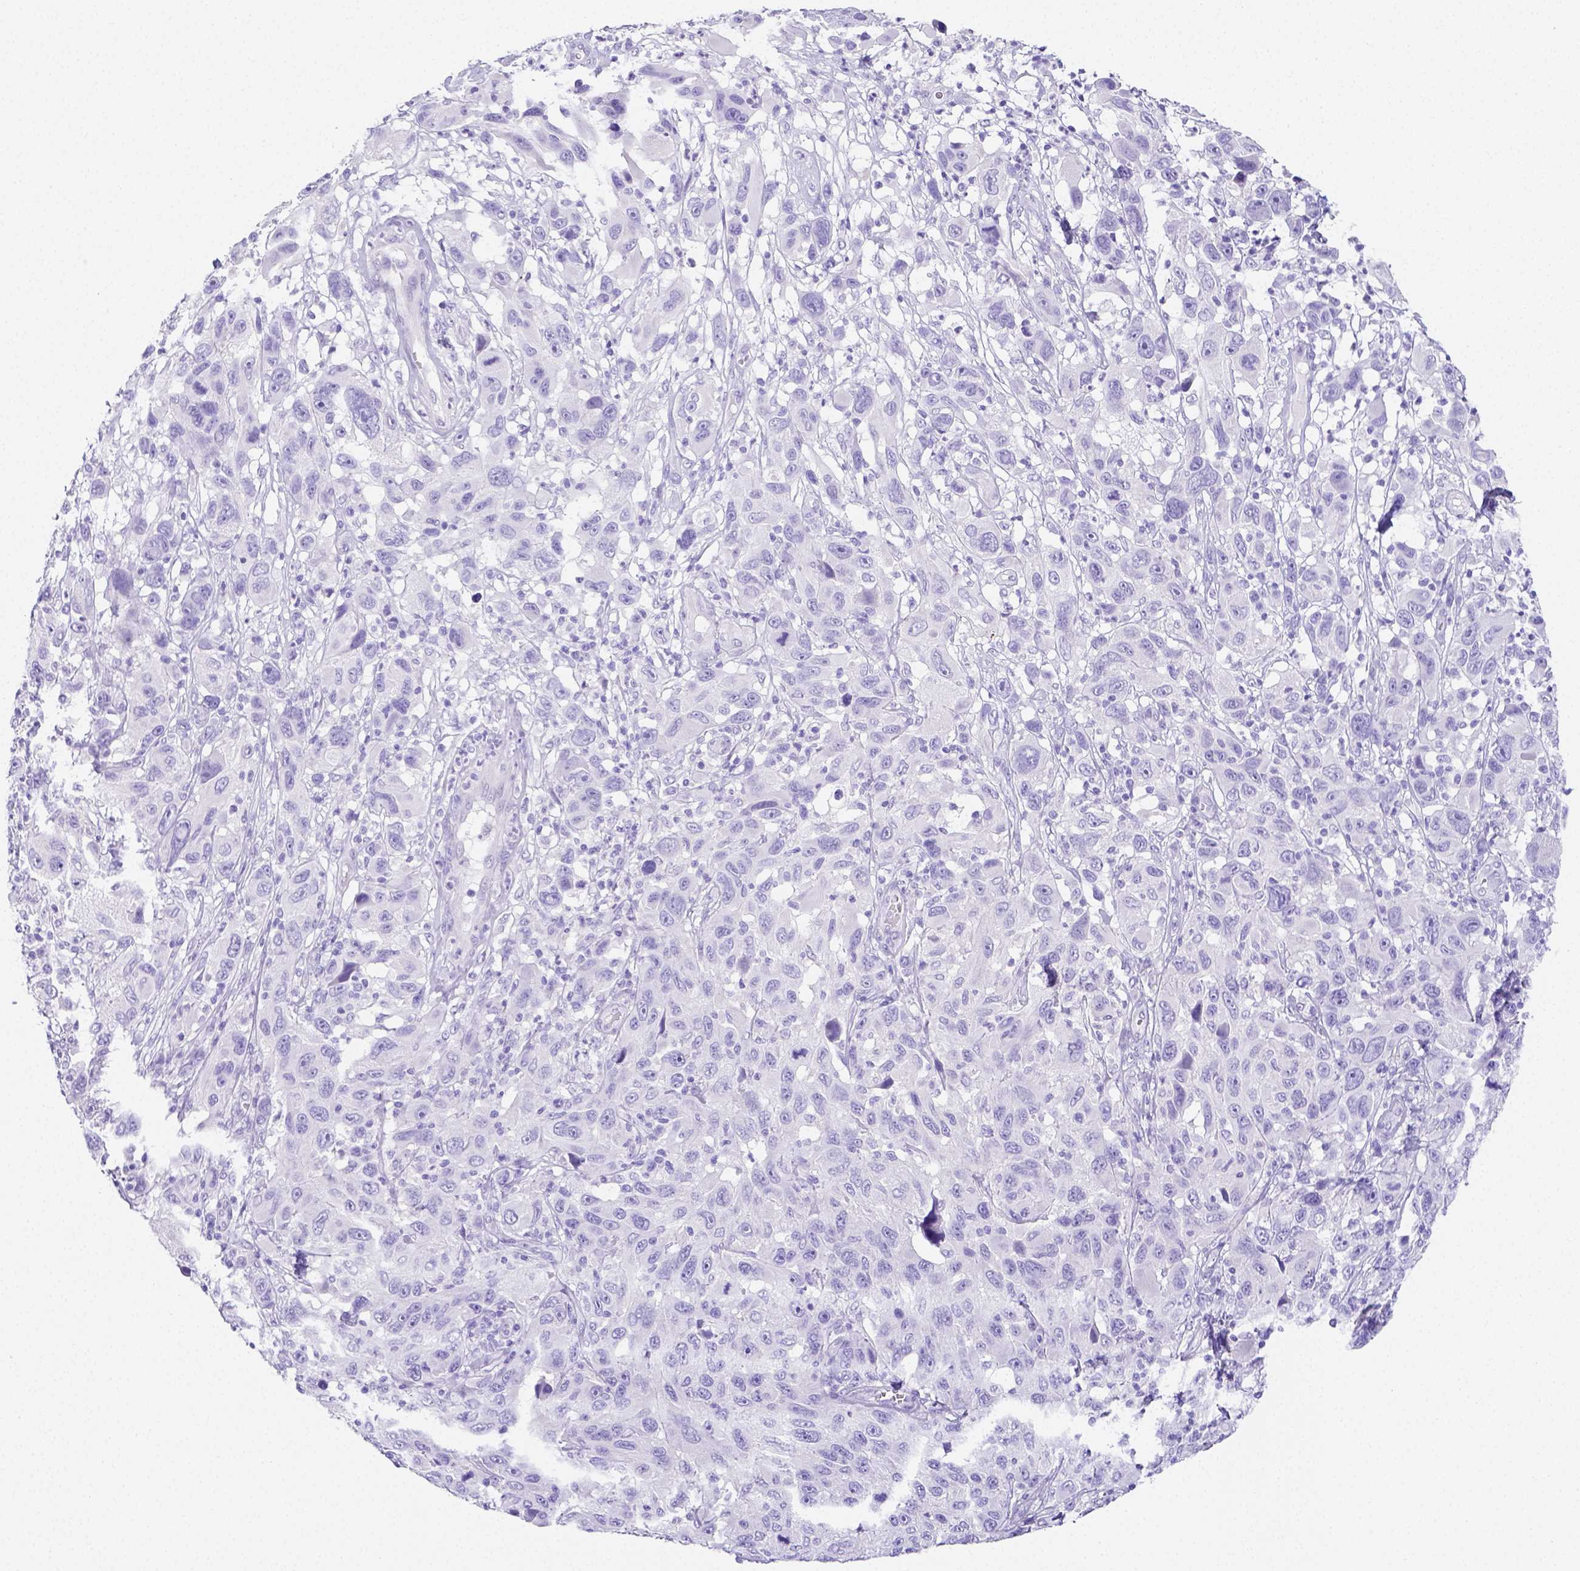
{"staining": {"intensity": "negative", "quantity": "none", "location": "none"}, "tissue": "melanoma", "cell_type": "Tumor cells", "image_type": "cancer", "snomed": [{"axis": "morphology", "description": "Malignant melanoma, NOS"}, {"axis": "topography", "description": "Skin"}], "caption": "A high-resolution histopathology image shows IHC staining of melanoma, which reveals no significant staining in tumor cells.", "gene": "ARHGAP36", "patient": {"sex": "male", "age": 53}}